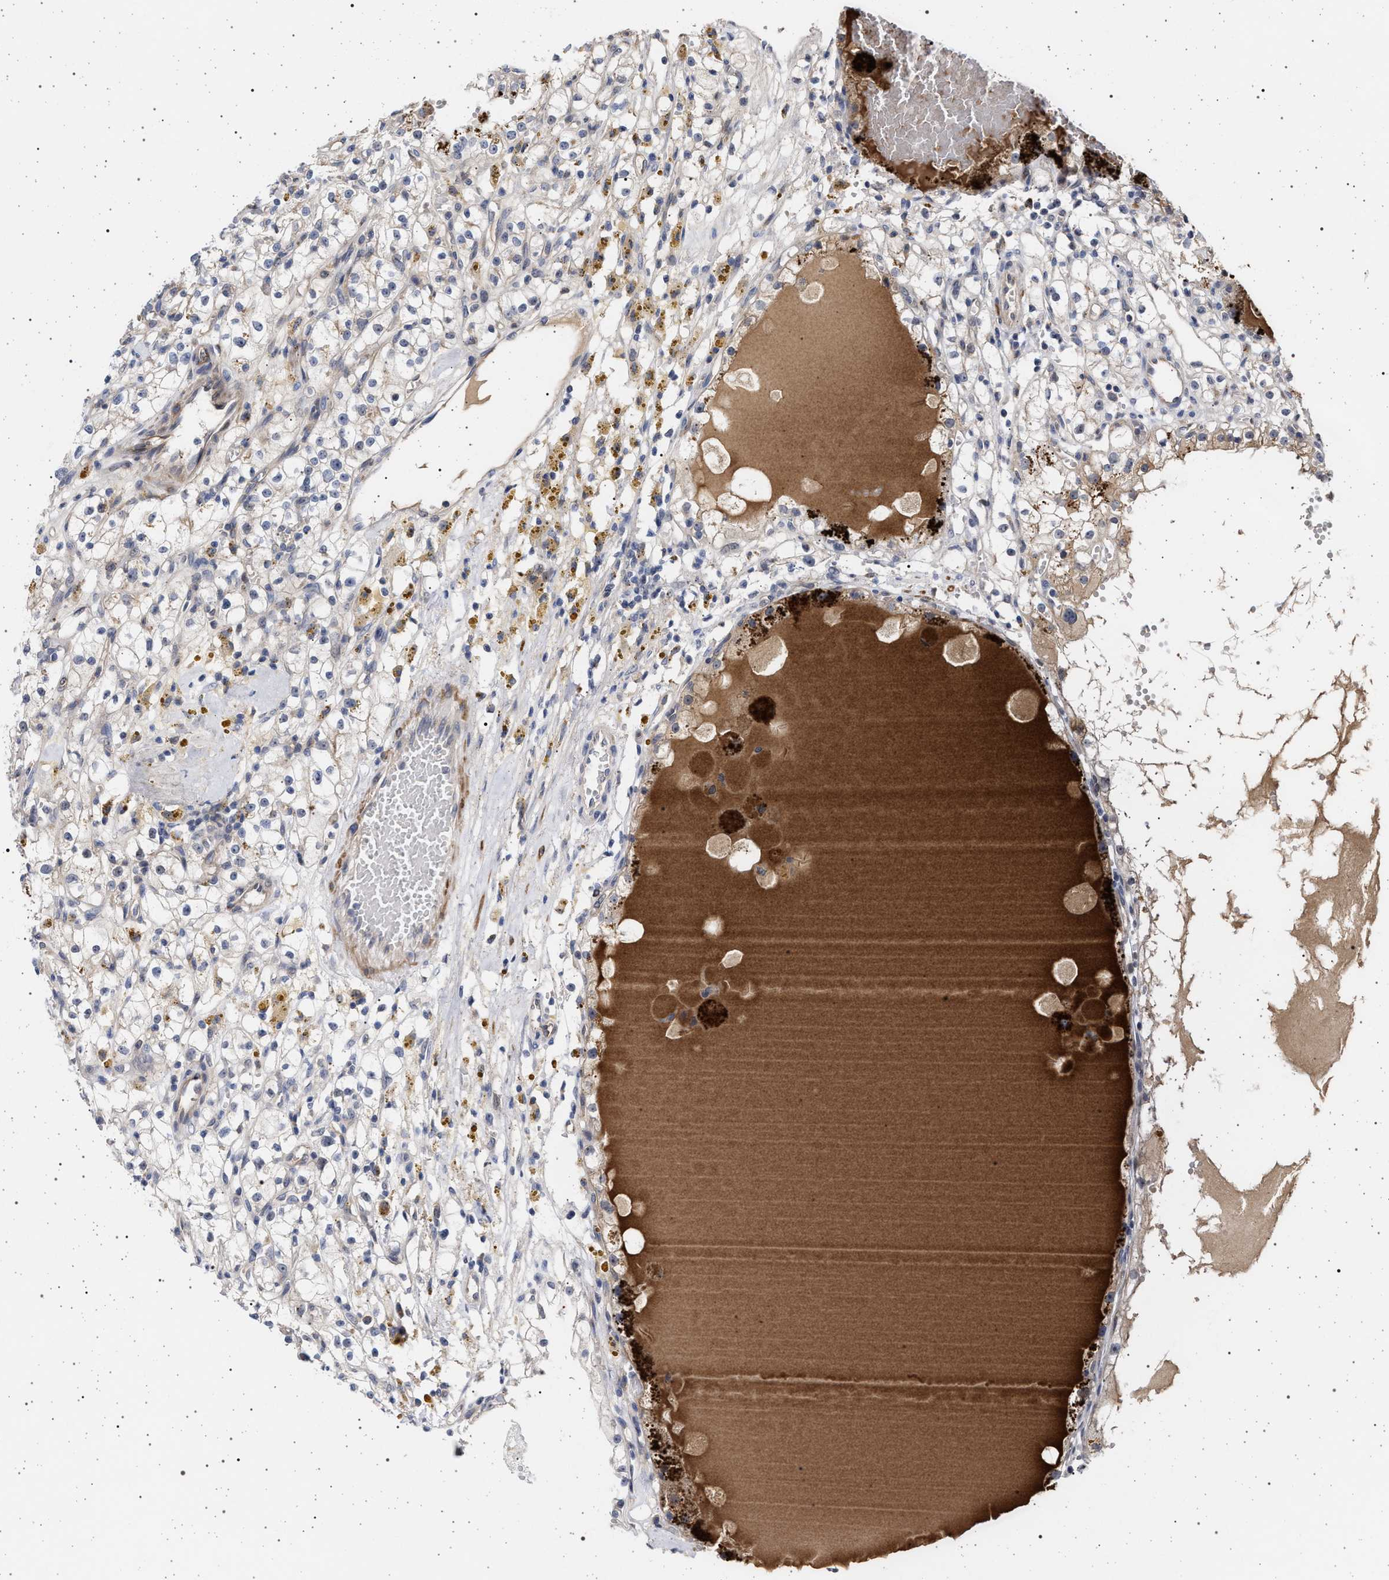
{"staining": {"intensity": "weak", "quantity": "<25%", "location": "cytoplasmic/membranous"}, "tissue": "renal cancer", "cell_type": "Tumor cells", "image_type": "cancer", "snomed": [{"axis": "morphology", "description": "Adenocarcinoma, NOS"}, {"axis": "topography", "description": "Kidney"}], "caption": "The histopathology image shows no staining of tumor cells in renal cancer.", "gene": "RBM48", "patient": {"sex": "male", "age": 56}}